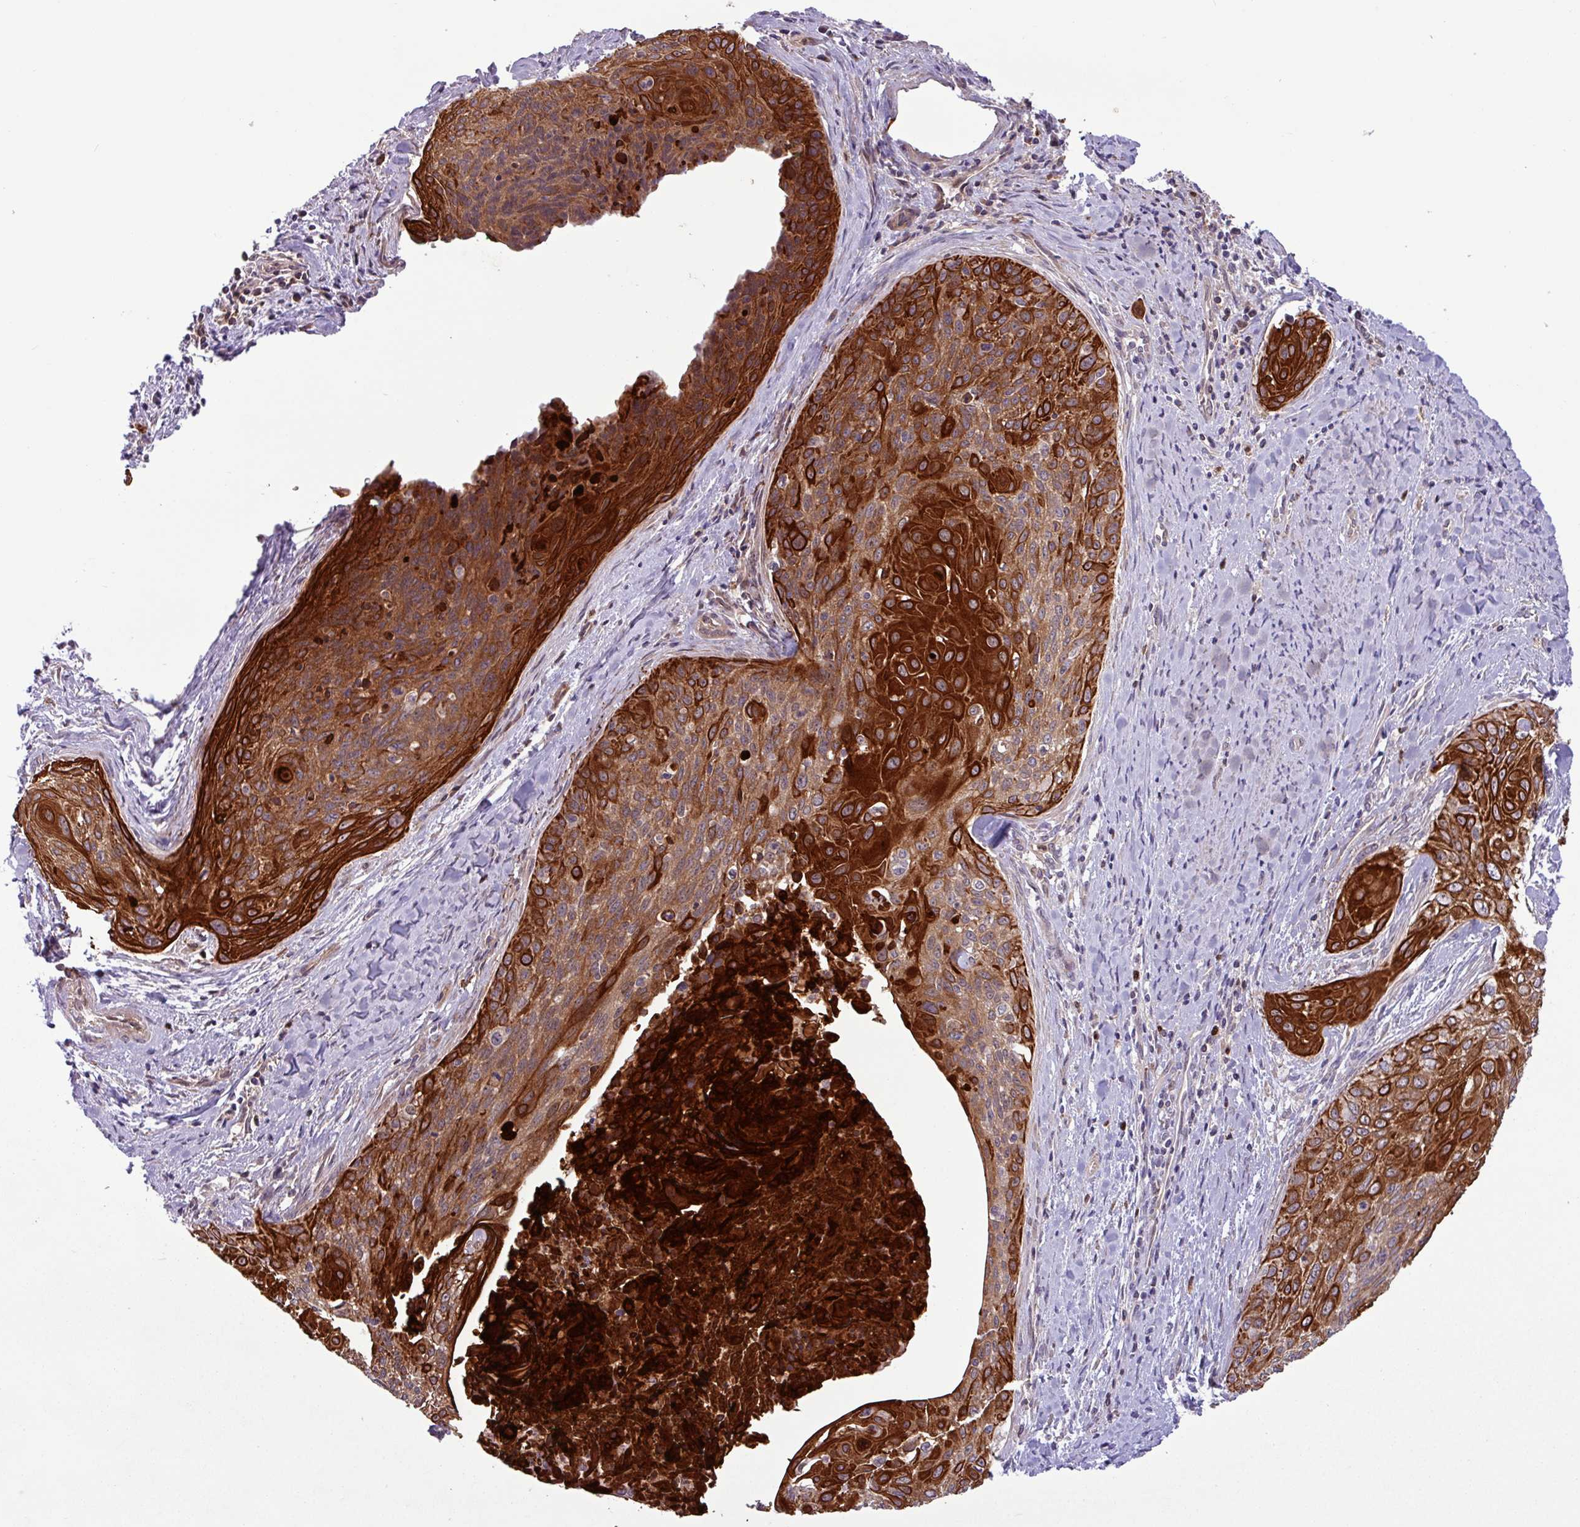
{"staining": {"intensity": "strong", "quantity": ">75%", "location": "cytoplasmic/membranous"}, "tissue": "cervical cancer", "cell_type": "Tumor cells", "image_type": "cancer", "snomed": [{"axis": "morphology", "description": "Squamous cell carcinoma, NOS"}, {"axis": "topography", "description": "Cervix"}], "caption": "Protein expression analysis of cervical squamous cell carcinoma displays strong cytoplasmic/membranous positivity in about >75% of tumor cells.", "gene": "CNTRL", "patient": {"sex": "female", "age": 55}}